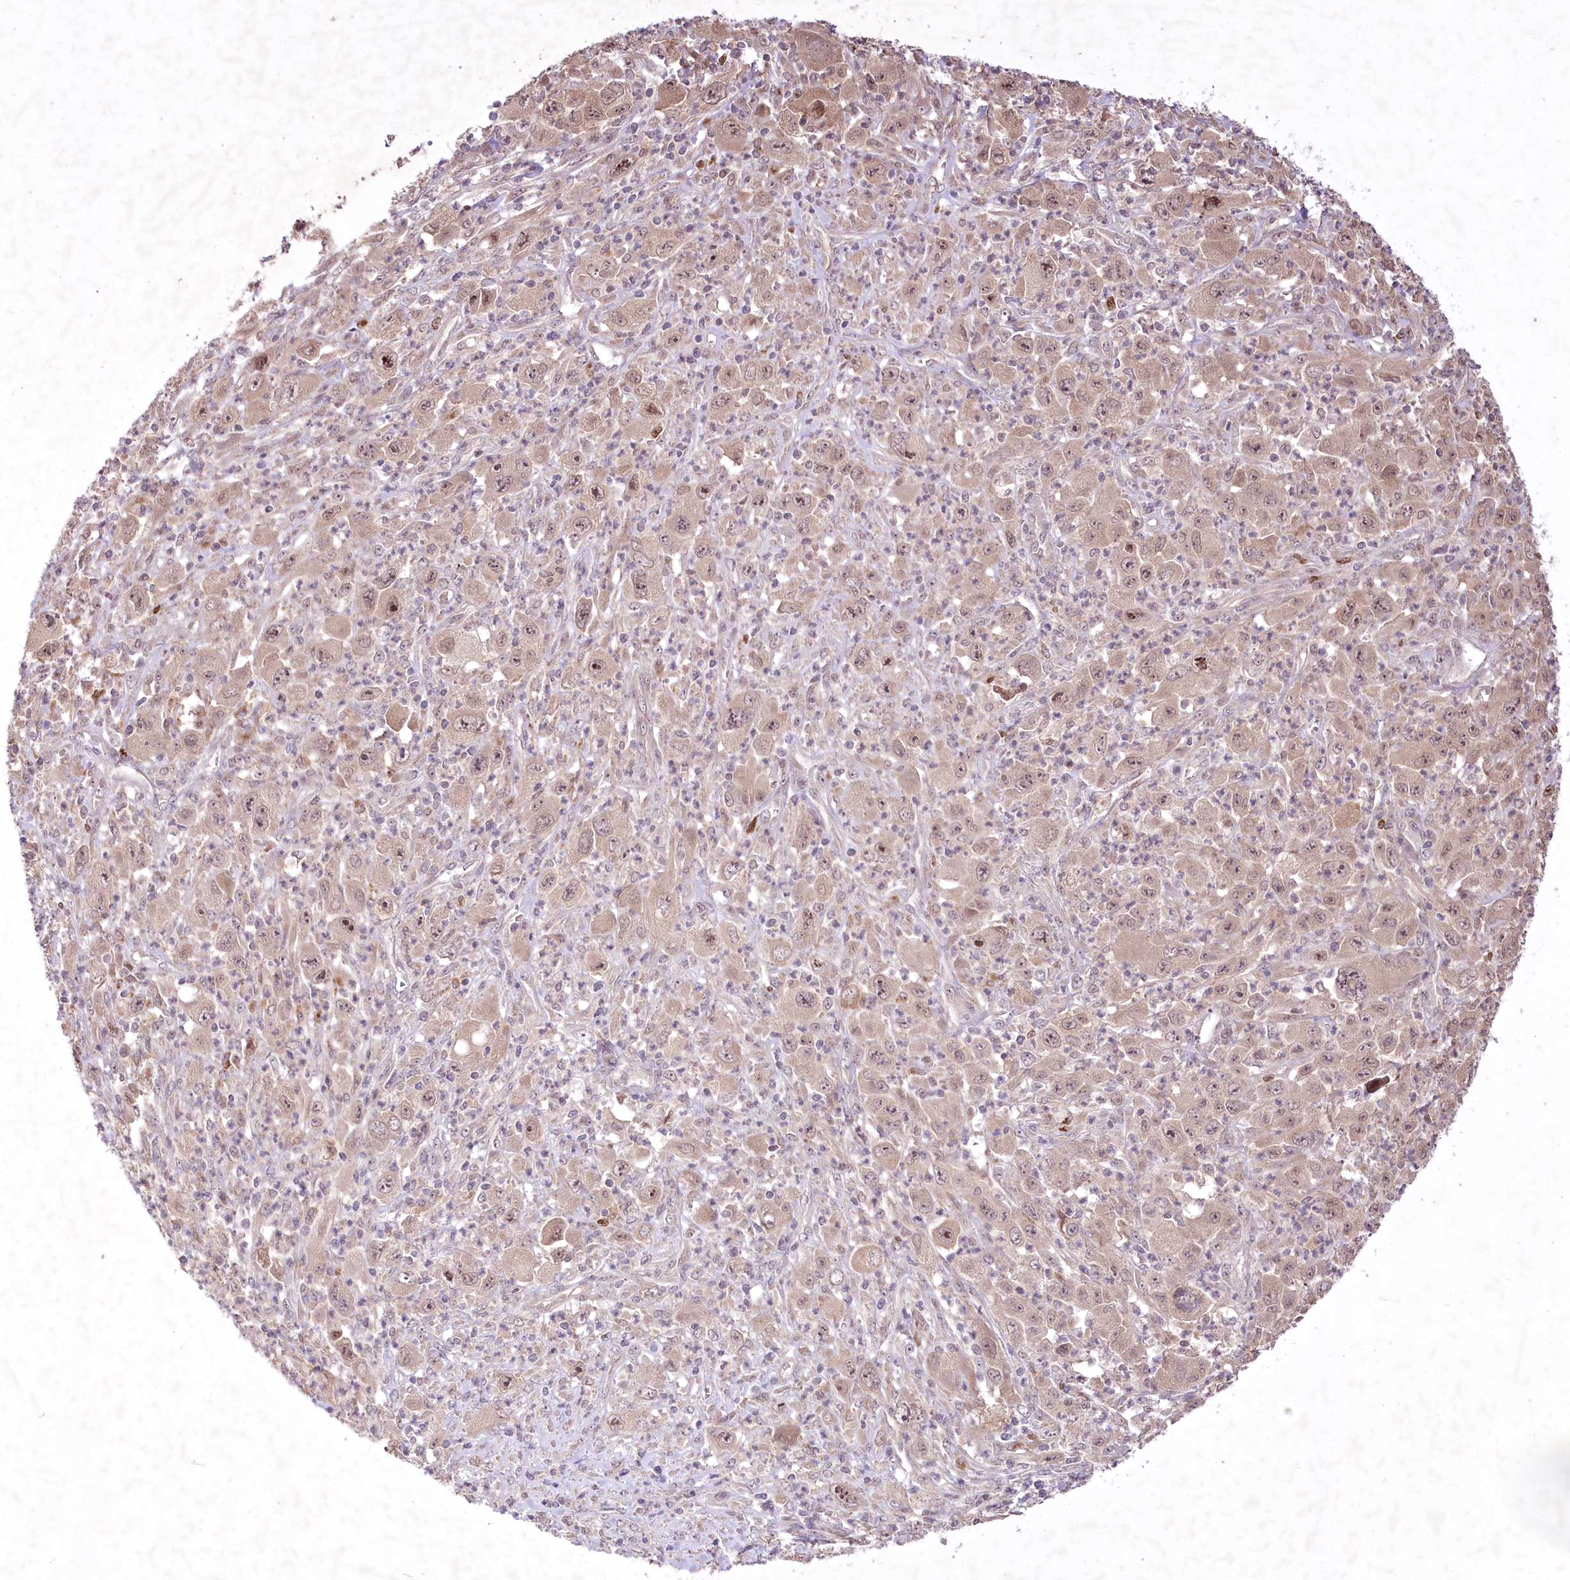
{"staining": {"intensity": "weak", "quantity": ">75%", "location": "cytoplasmic/membranous,nuclear"}, "tissue": "melanoma", "cell_type": "Tumor cells", "image_type": "cancer", "snomed": [{"axis": "morphology", "description": "Malignant melanoma, Metastatic site"}, {"axis": "topography", "description": "Skin"}], "caption": "Melanoma was stained to show a protein in brown. There is low levels of weak cytoplasmic/membranous and nuclear staining in about >75% of tumor cells.", "gene": "HELT", "patient": {"sex": "female", "age": 56}}